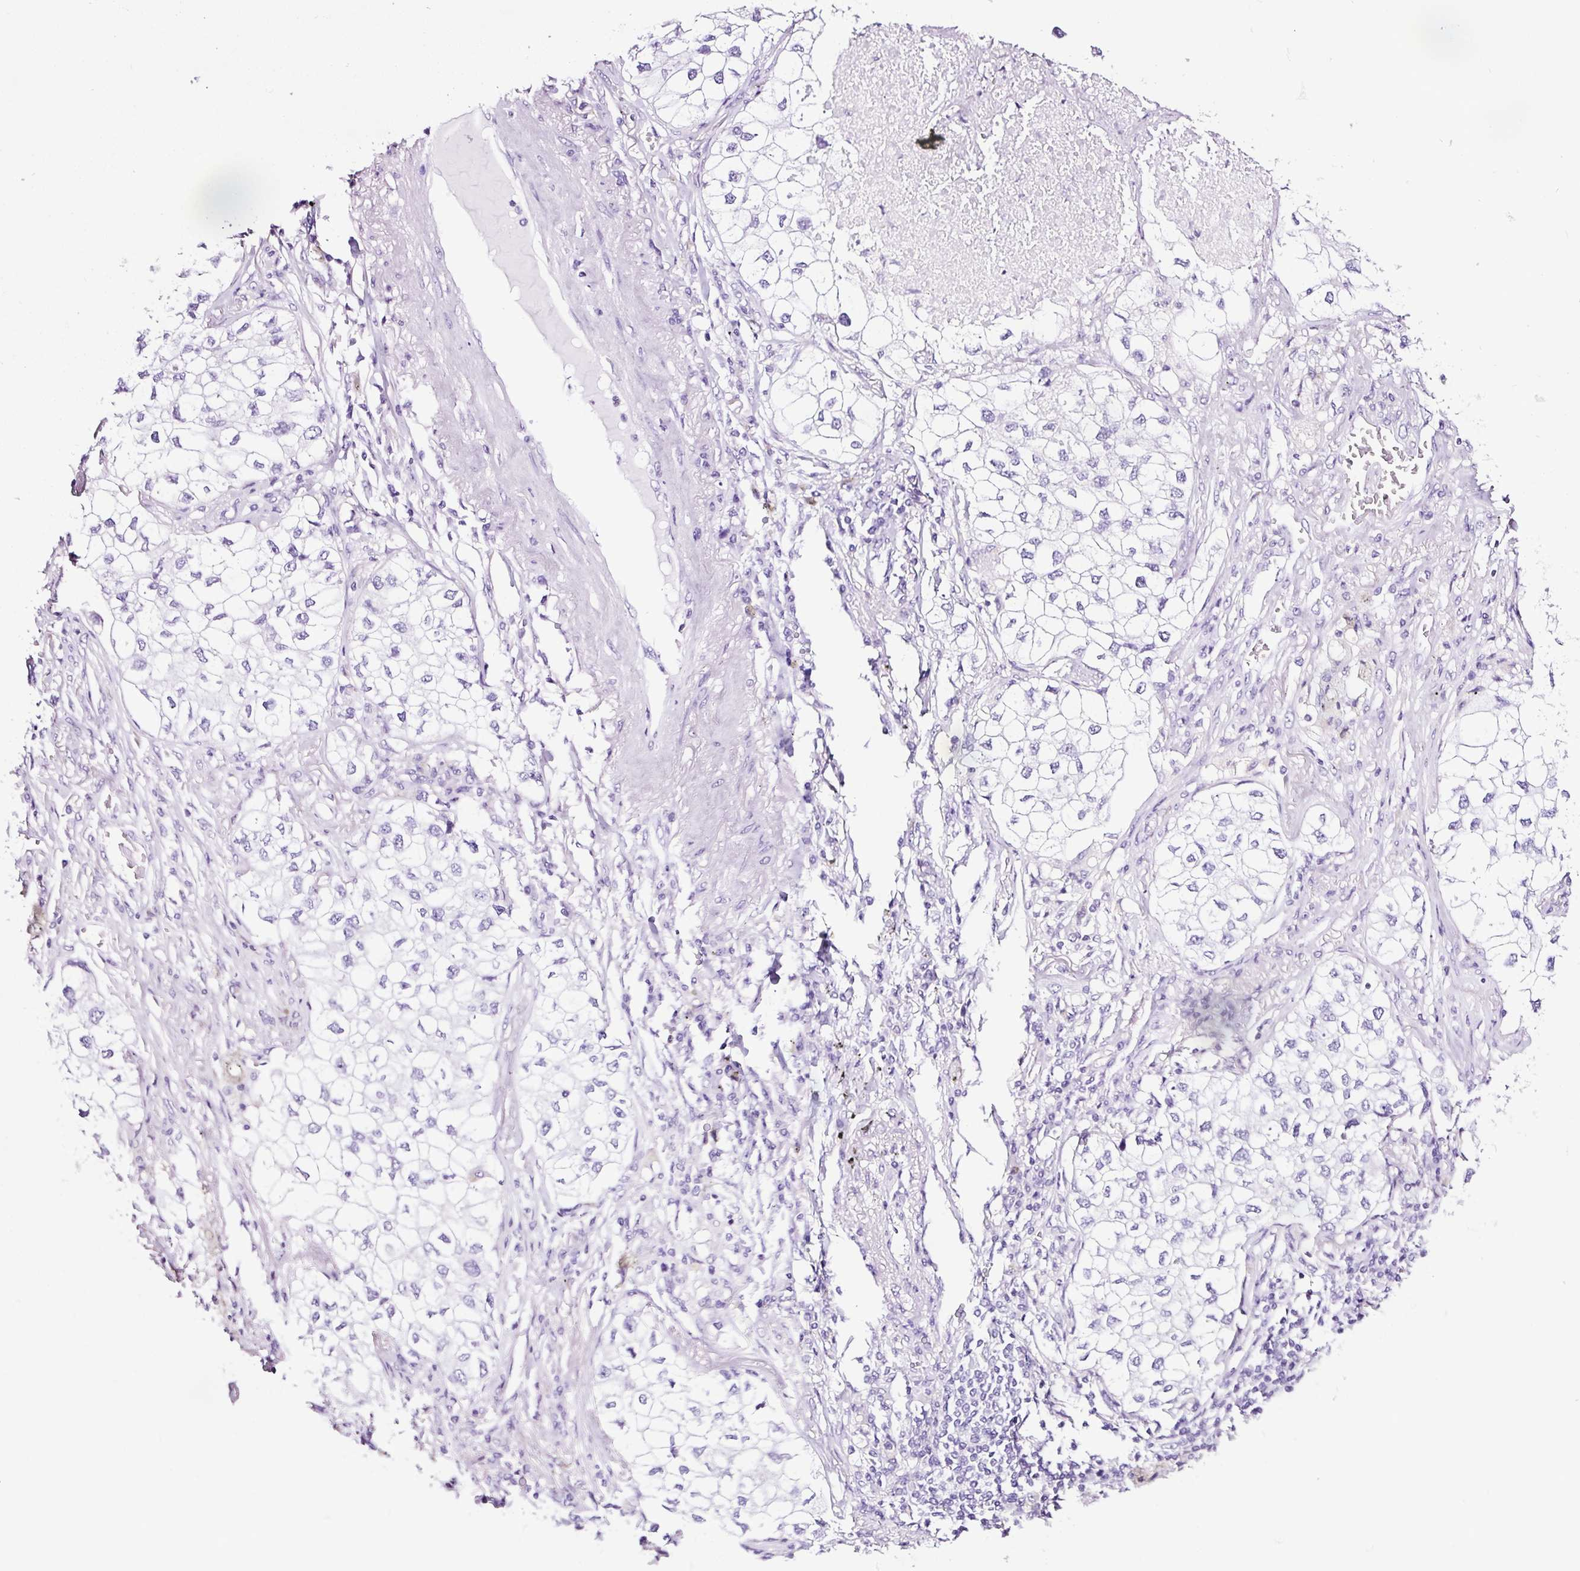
{"staining": {"intensity": "negative", "quantity": "none", "location": "none"}, "tissue": "lung cancer", "cell_type": "Tumor cells", "image_type": "cancer", "snomed": [{"axis": "morphology", "description": "Adenocarcinoma, NOS"}, {"axis": "topography", "description": "Lung"}], "caption": "DAB (3,3'-diaminobenzidine) immunohistochemical staining of human lung cancer (adenocarcinoma) demonstrates no significant expression in tumor cells. (IHC, brightfield microscopy, high magnification).", "gene": "FBXL7", "patient": {"sex": "male", "age": 63}}